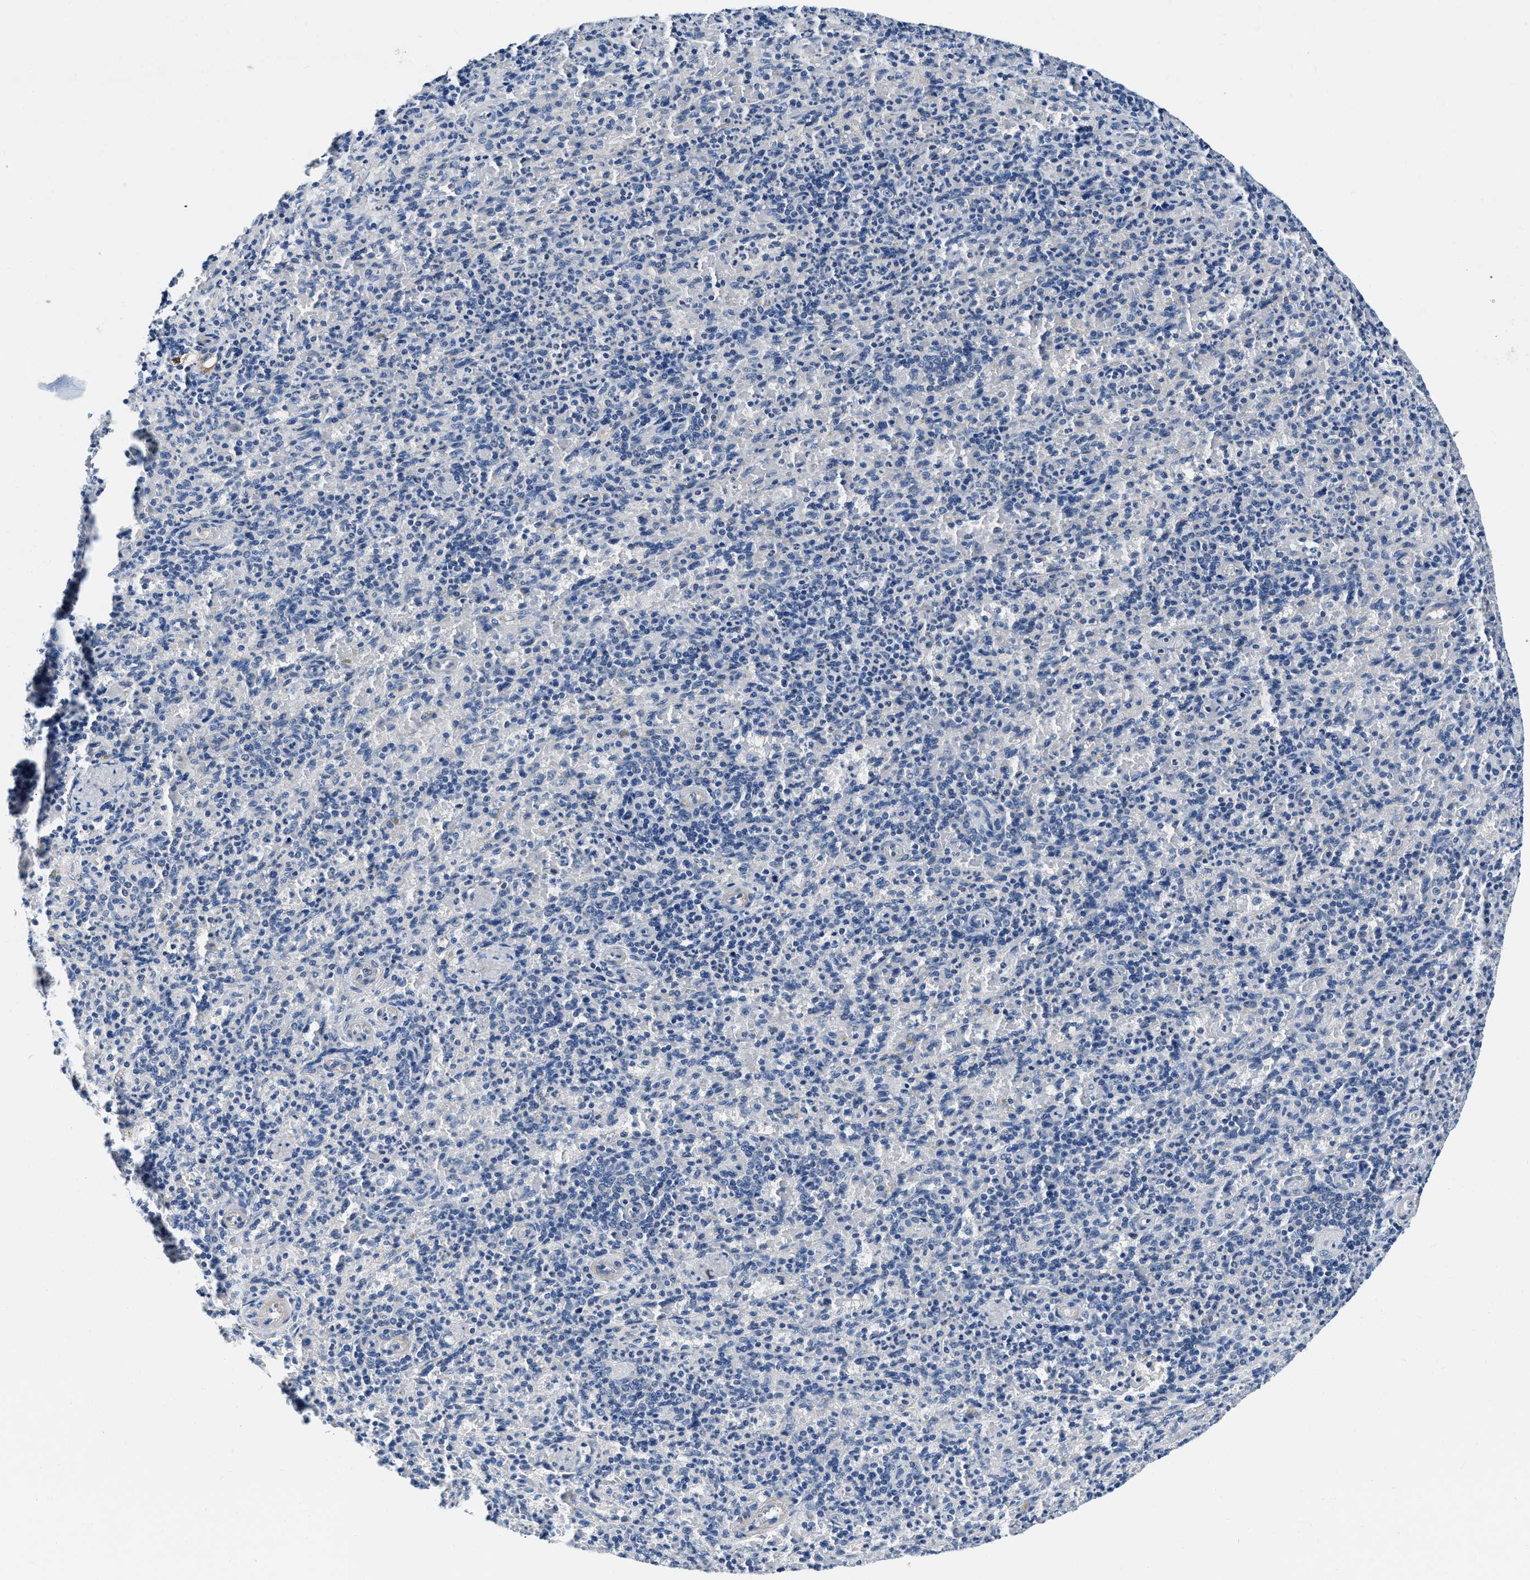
{"staining": {"intensity": "negative", "quantity": "none", "location": "none"}, "tissue": "spleen", "cell_type": "Cells in red pulp", "image_type": "normal", "snomed": [{"axis": "morphology", "description": "Normal tissue, NOS"}, {"axis": "topography", "description": "Spleen"}], "caption": "DAB (3,3'-diaminobenzidine) immunohistochemical staining of benign human spleen shows no significant expression in cells in red pulp.", "gene": "EIF2AK2", "patient": {"sex": "female", "age": 74}}